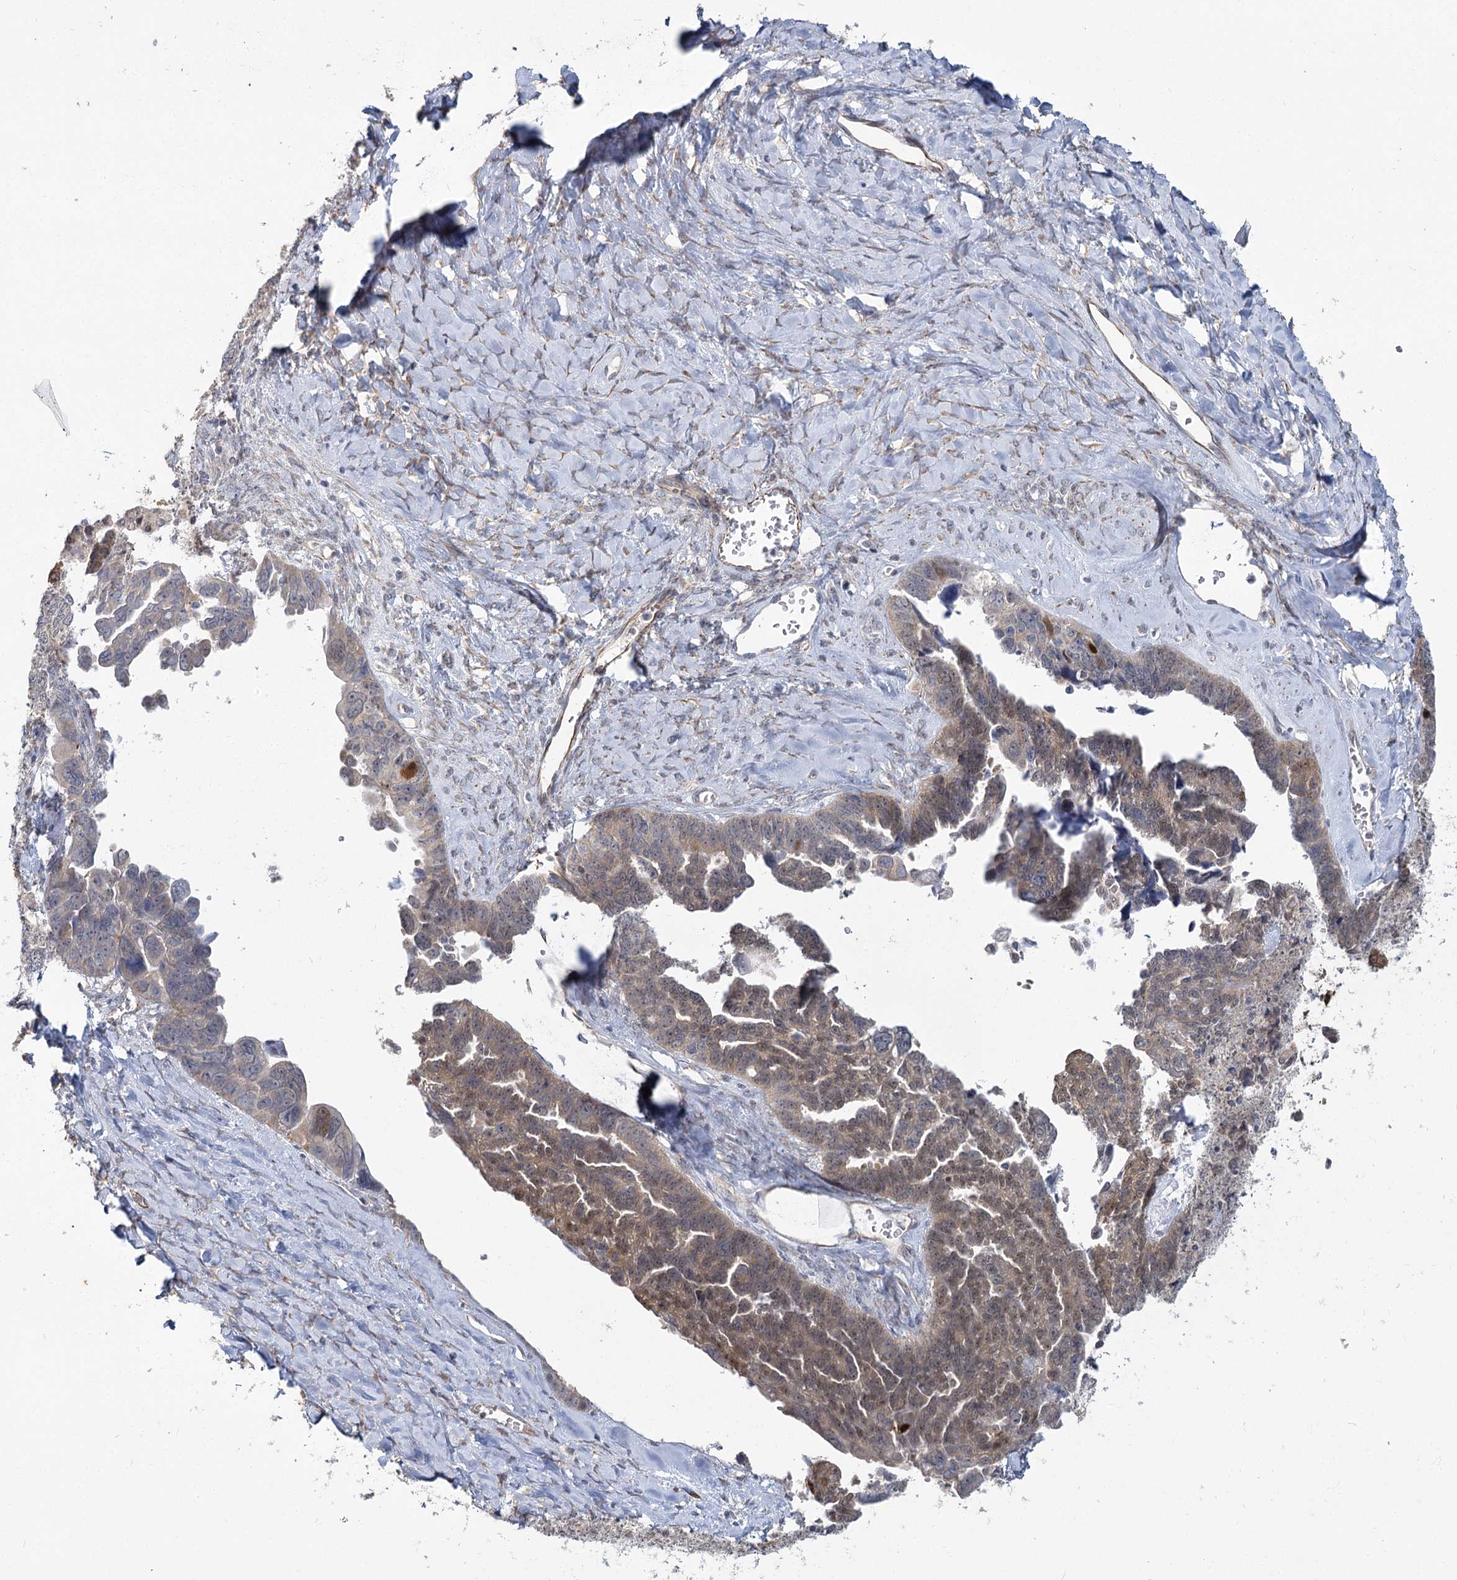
{"staining": {"intensity": "weak", "quantity": "25%-75%", "location": "cytoplasmic/membranous"}, "tissue": "ovarian cancer", "cell_type": "Tumor cells", "image_type": "cancer", "snomed": [{"axis": "morphology", "description": "Cystadenocarcinoma, serous, NOS"}, {"axis": "topography", "description": "Ovary"}], "caption": "Ovarian serous cystadenocarcinoma tissue demonstrates weak cytoplasmic/membranous expression in about 25%-75% of tumor cells, visualized by immunohistochemistry. (DAB (3,3'-diaminobenzidine) = brown stain, brightfield microscopy at high magnification).", "gene": "TBC1D9B", "patient": {"sex": "female", "age": 79}}